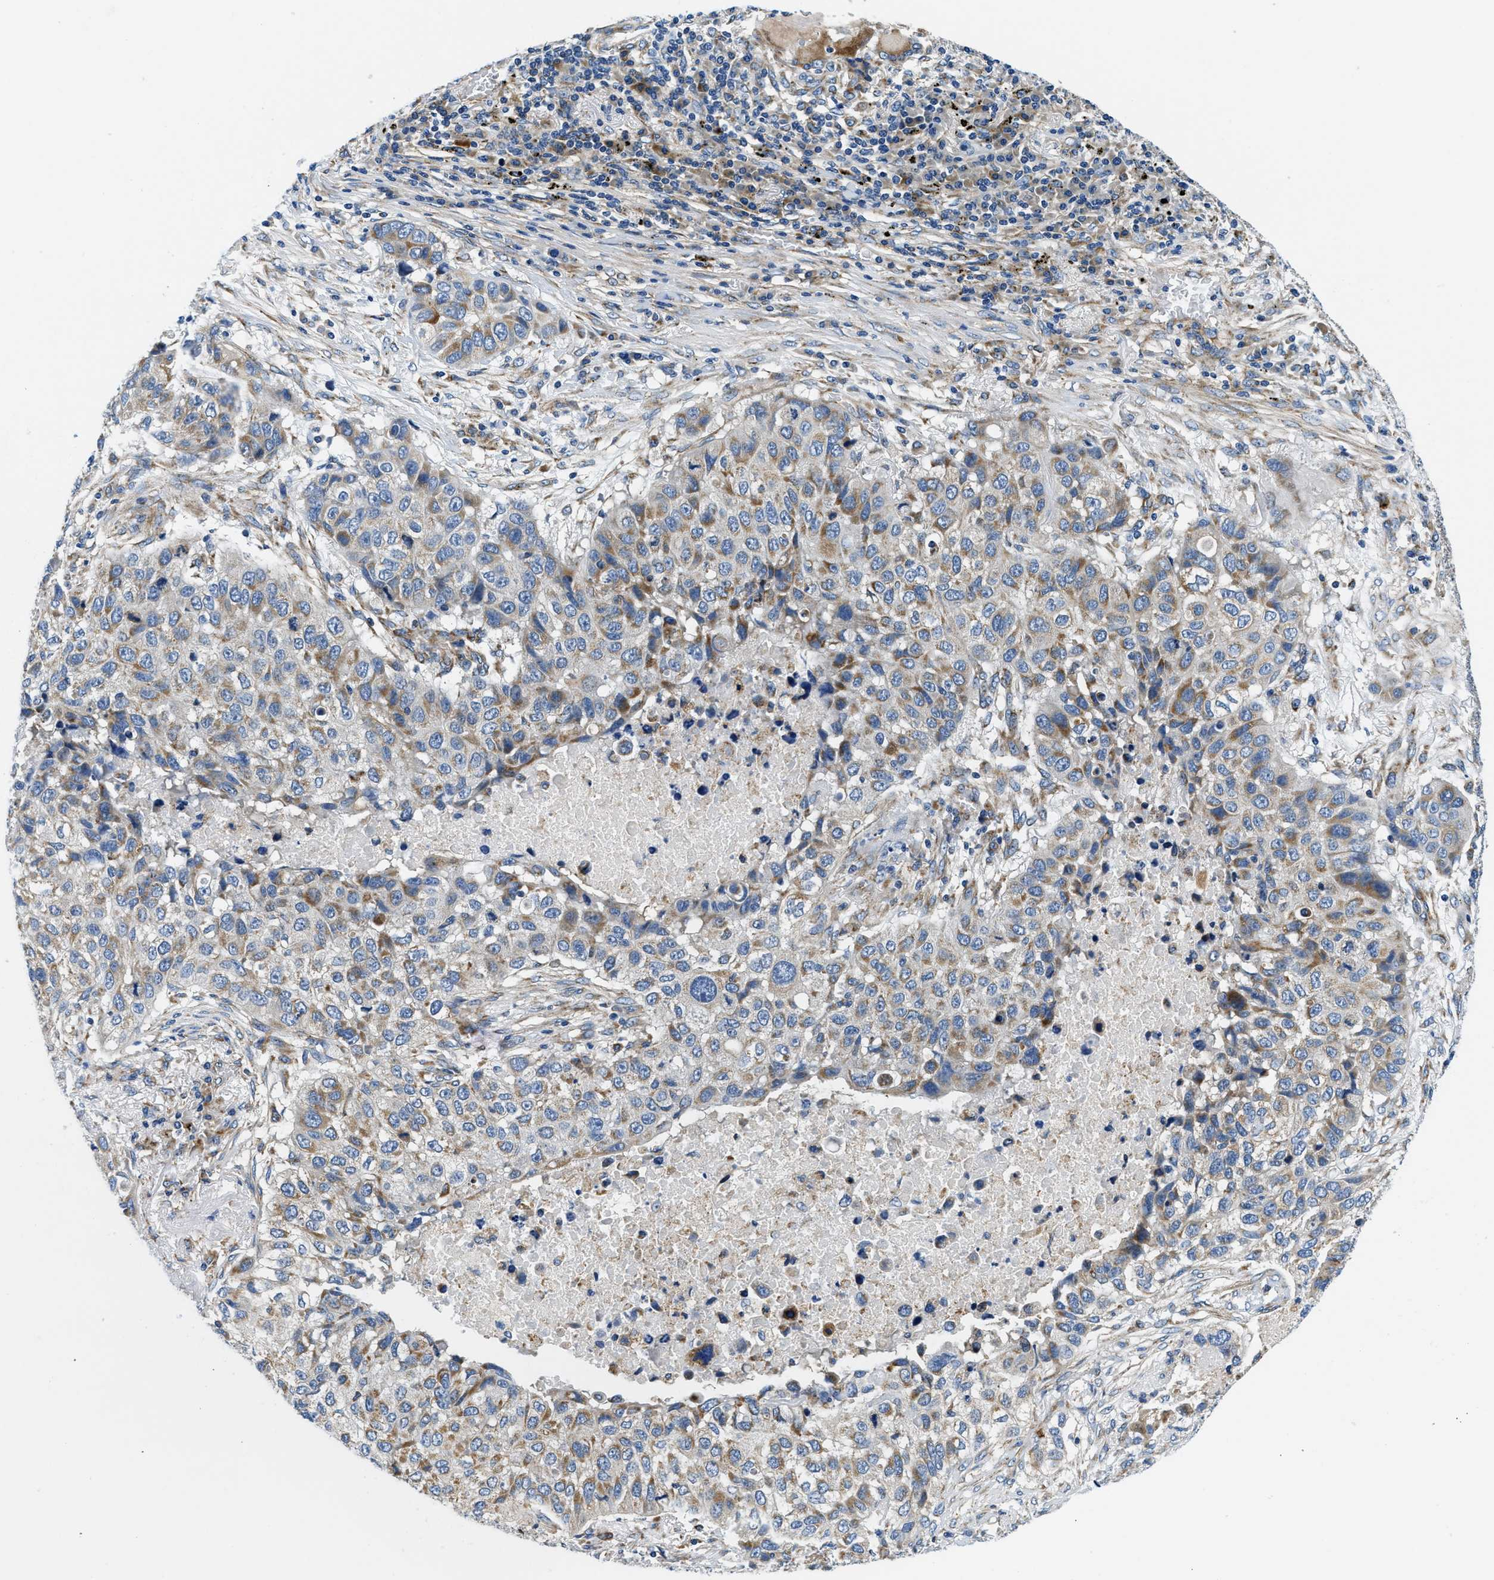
{"staining": {"intensity": "moderate", "quantity": "<25%", "location": "cytoplasmic/membranous"}, "tissue": "lung cancer", "cell_type": "Tumor cells", "image_type": "cancer", "snomed": [{"axis": "morphology", "description": "Squamous cell carcinoma, NOS"}, {"axis": "topography", "description": "Lung"}], "caption": "About <25% of tumor cells in human lung cancer demonstrate moderate cytoplasmic/membranous protein positivity as visualized by brown immunohistochemical staining.", "gene": "SAMD4B", "patient": {"sex": "male", "age": 57}}